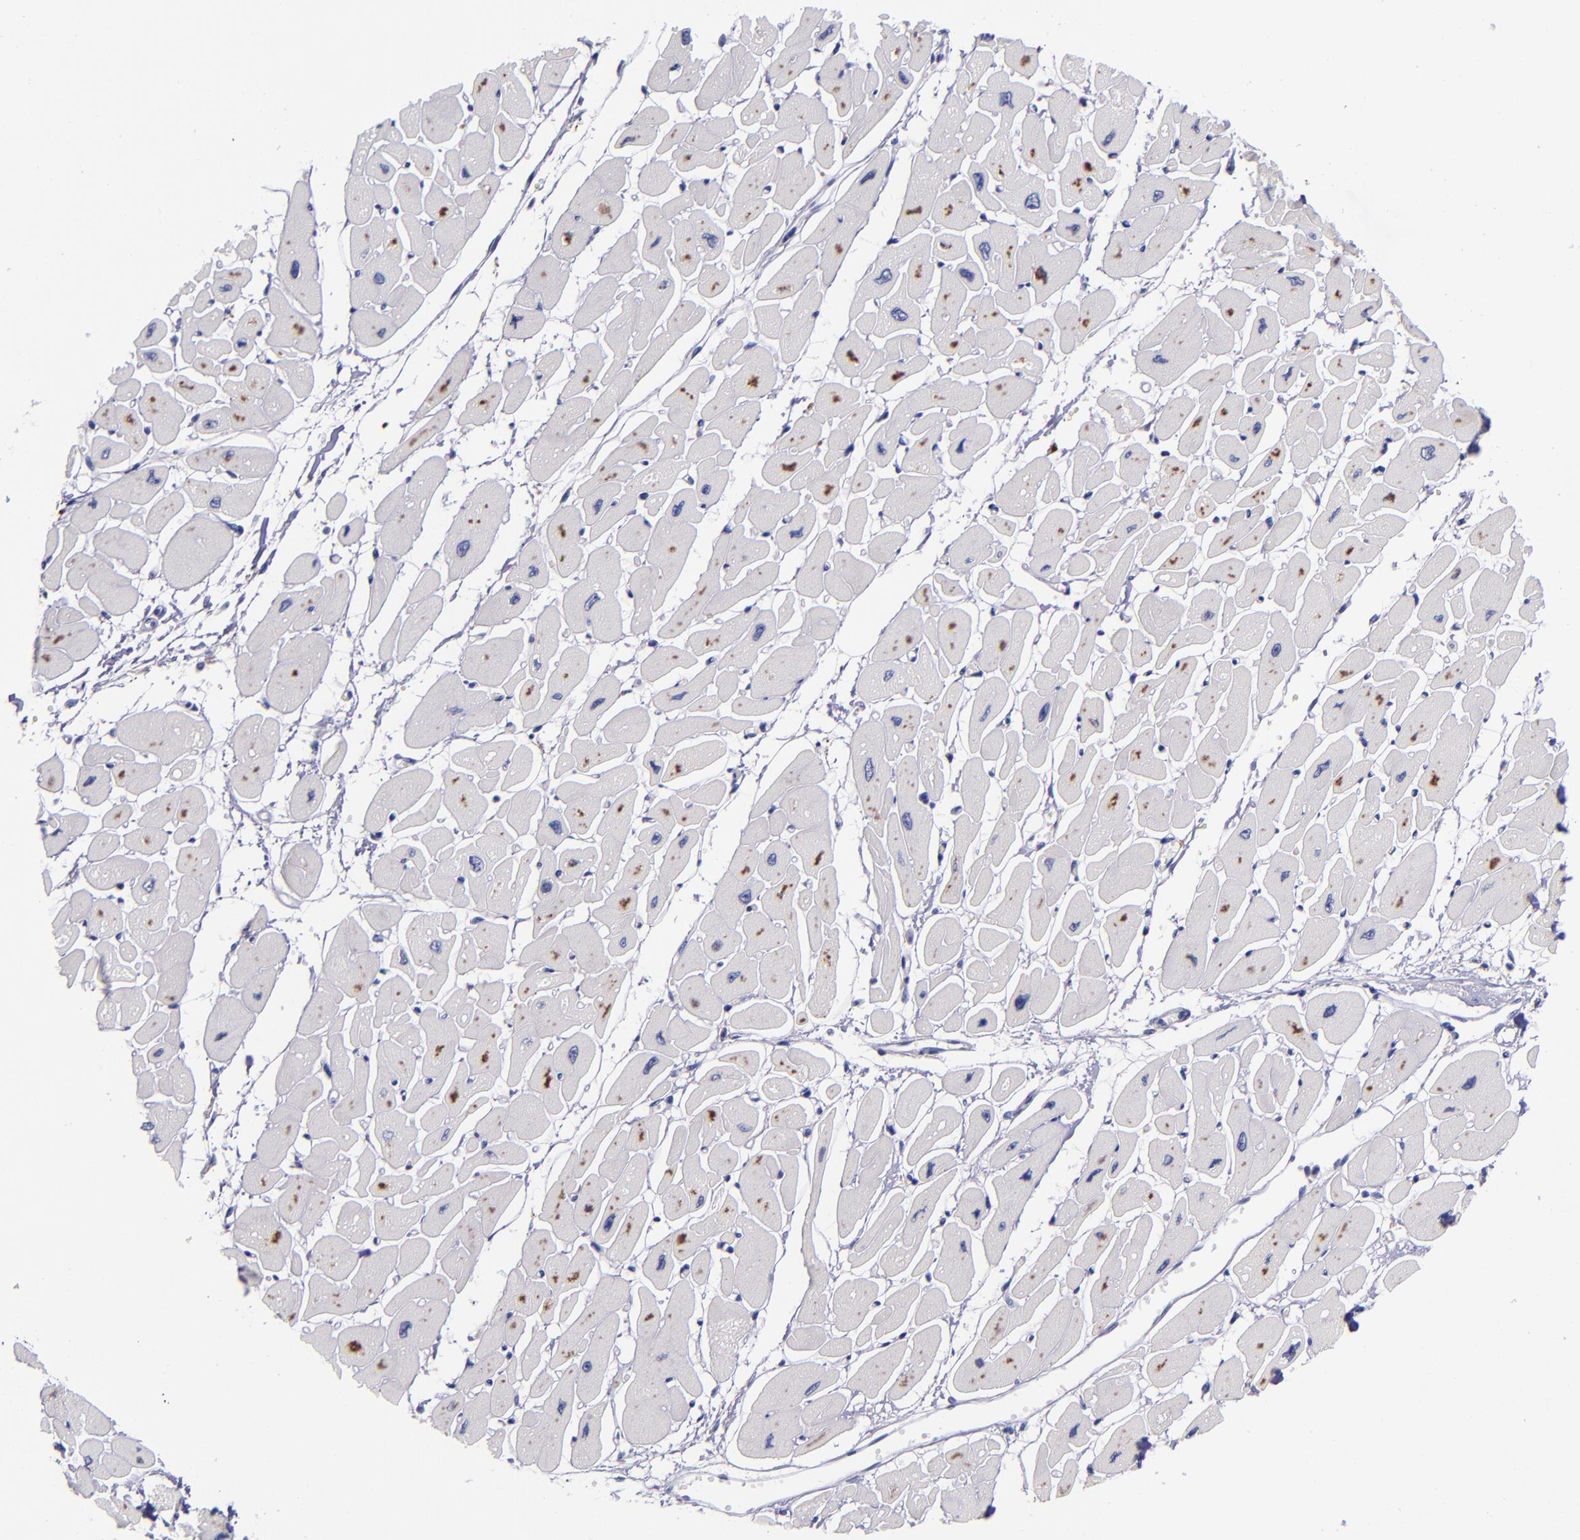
{"staining": {"intensity": "weak", "quantity": ">75%", "location": "cytoplasmic/membranous"}, "tissue": "heart muscle", "cell_type": "Cardiomyocytes", "image_type": "normal", "snomed": [{"axis": "morphology", "description": "Normal tissue, NOS"}, {"axis": "topography", "description": "Heart"}], "caption": "An IHC histopathology image of benign tissue is shown. Protein staining in brown shows weak cytoplasmic/membranous positivity in heart muscle within cardiomyocytes.", "gene": "RBP4", "patient": {"sex": "female", "age": 54}}